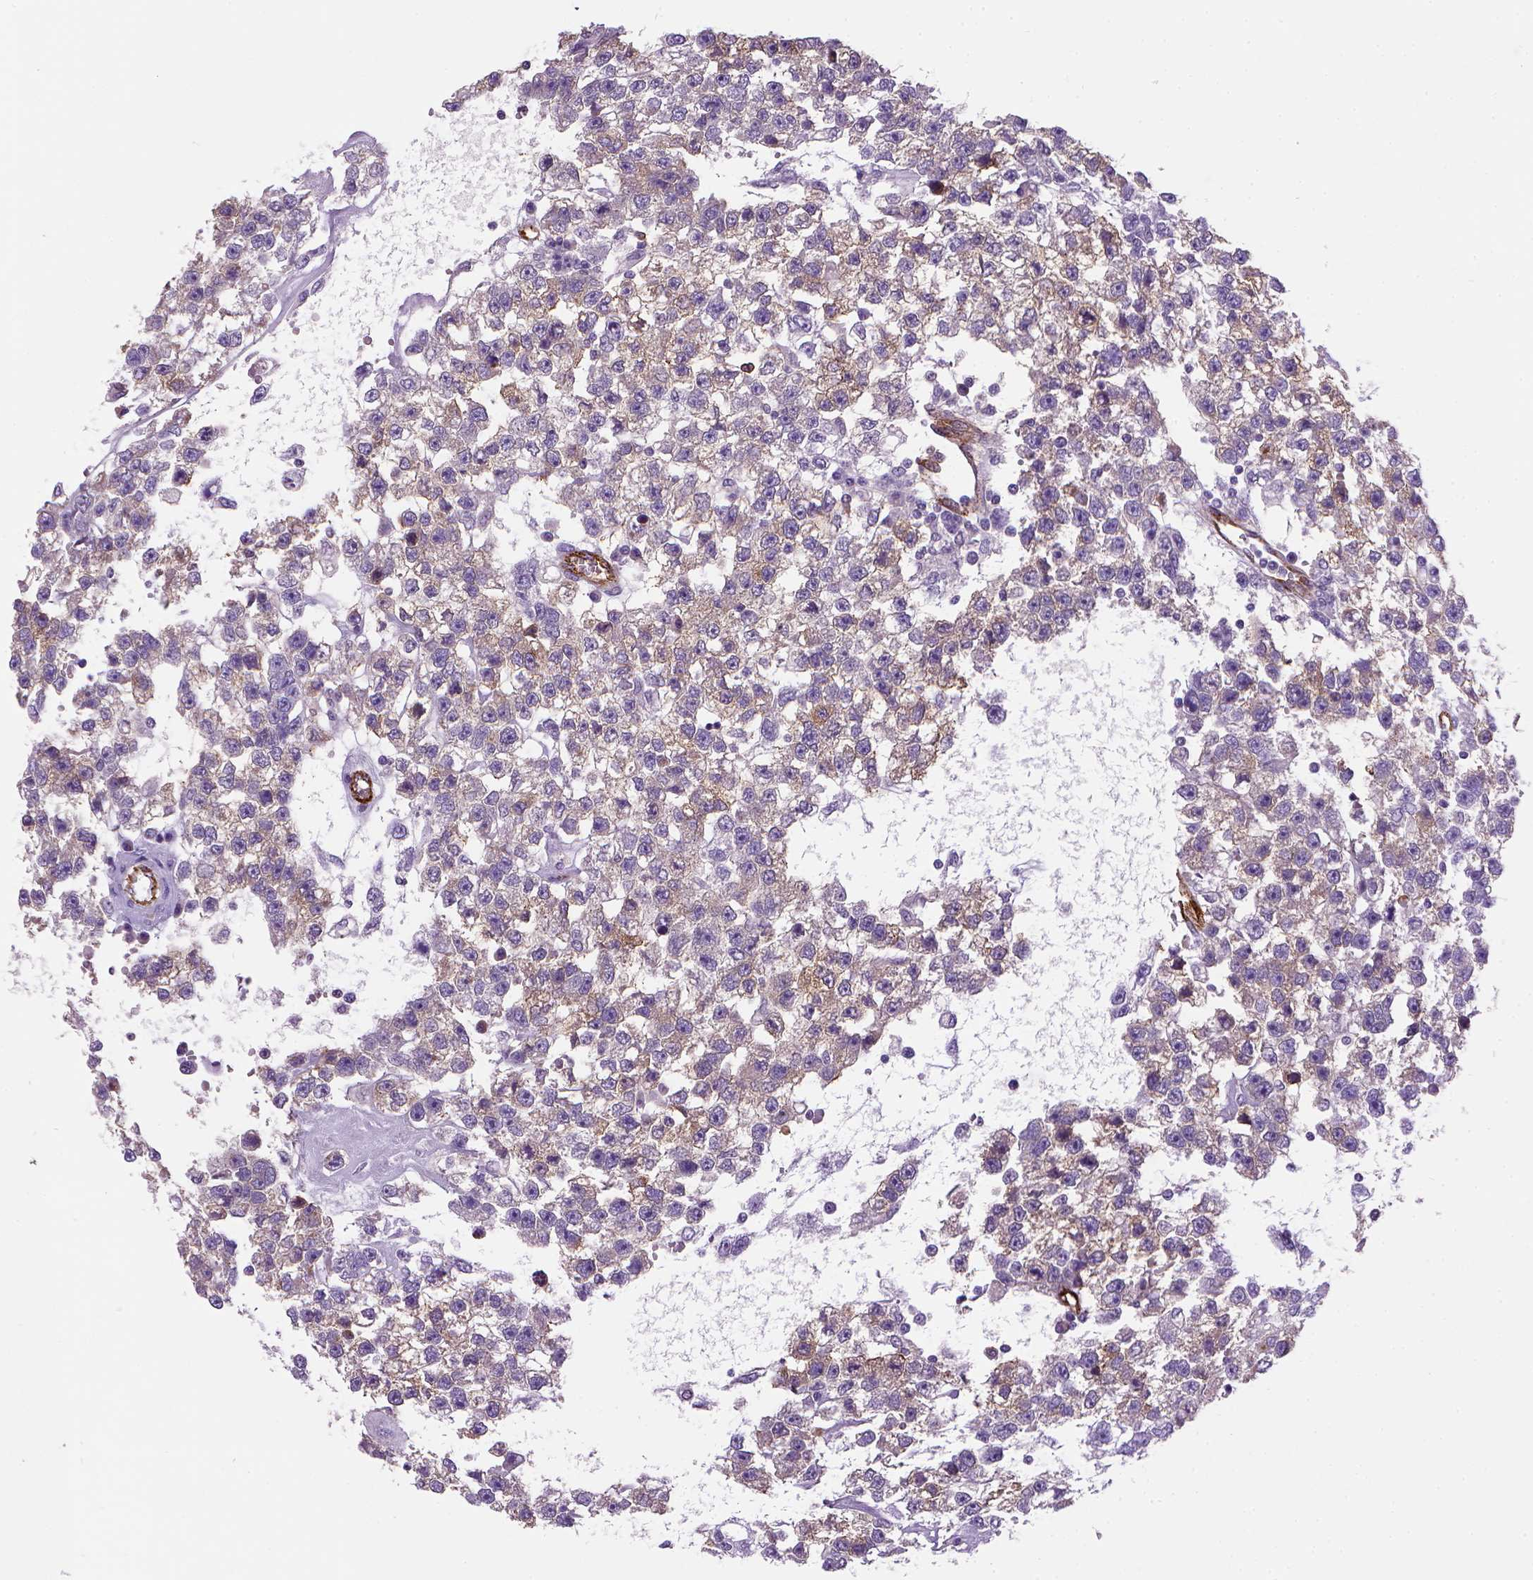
{"staining": {"intensity": "weak", "quantity": "25%-75%", "location": "cytoplasmic/membranous"}, "tissue": "testis cancer", "cell_type": "Tumor cells", "image_type": "cancer", "snomed": [{"axis": "morphology", "description": "Seminoma, NOS"}, {"axis": "topography", "description": "Testis"}], "caption": "Immunohistochemistry staining of testis cancer (seminoma), which reveals low levels of weak cytoplasmic/membranous expression in approximately 25%-75% of tumor cells indicating weak cytoplasmic/membranous protein positivity. The staining was performed using DAB (brown) for protein detection and nuclei were counterstained in hematoxylin (blue).", "gene": "VWF", "patient": {"sex": "male", "age": 34}}